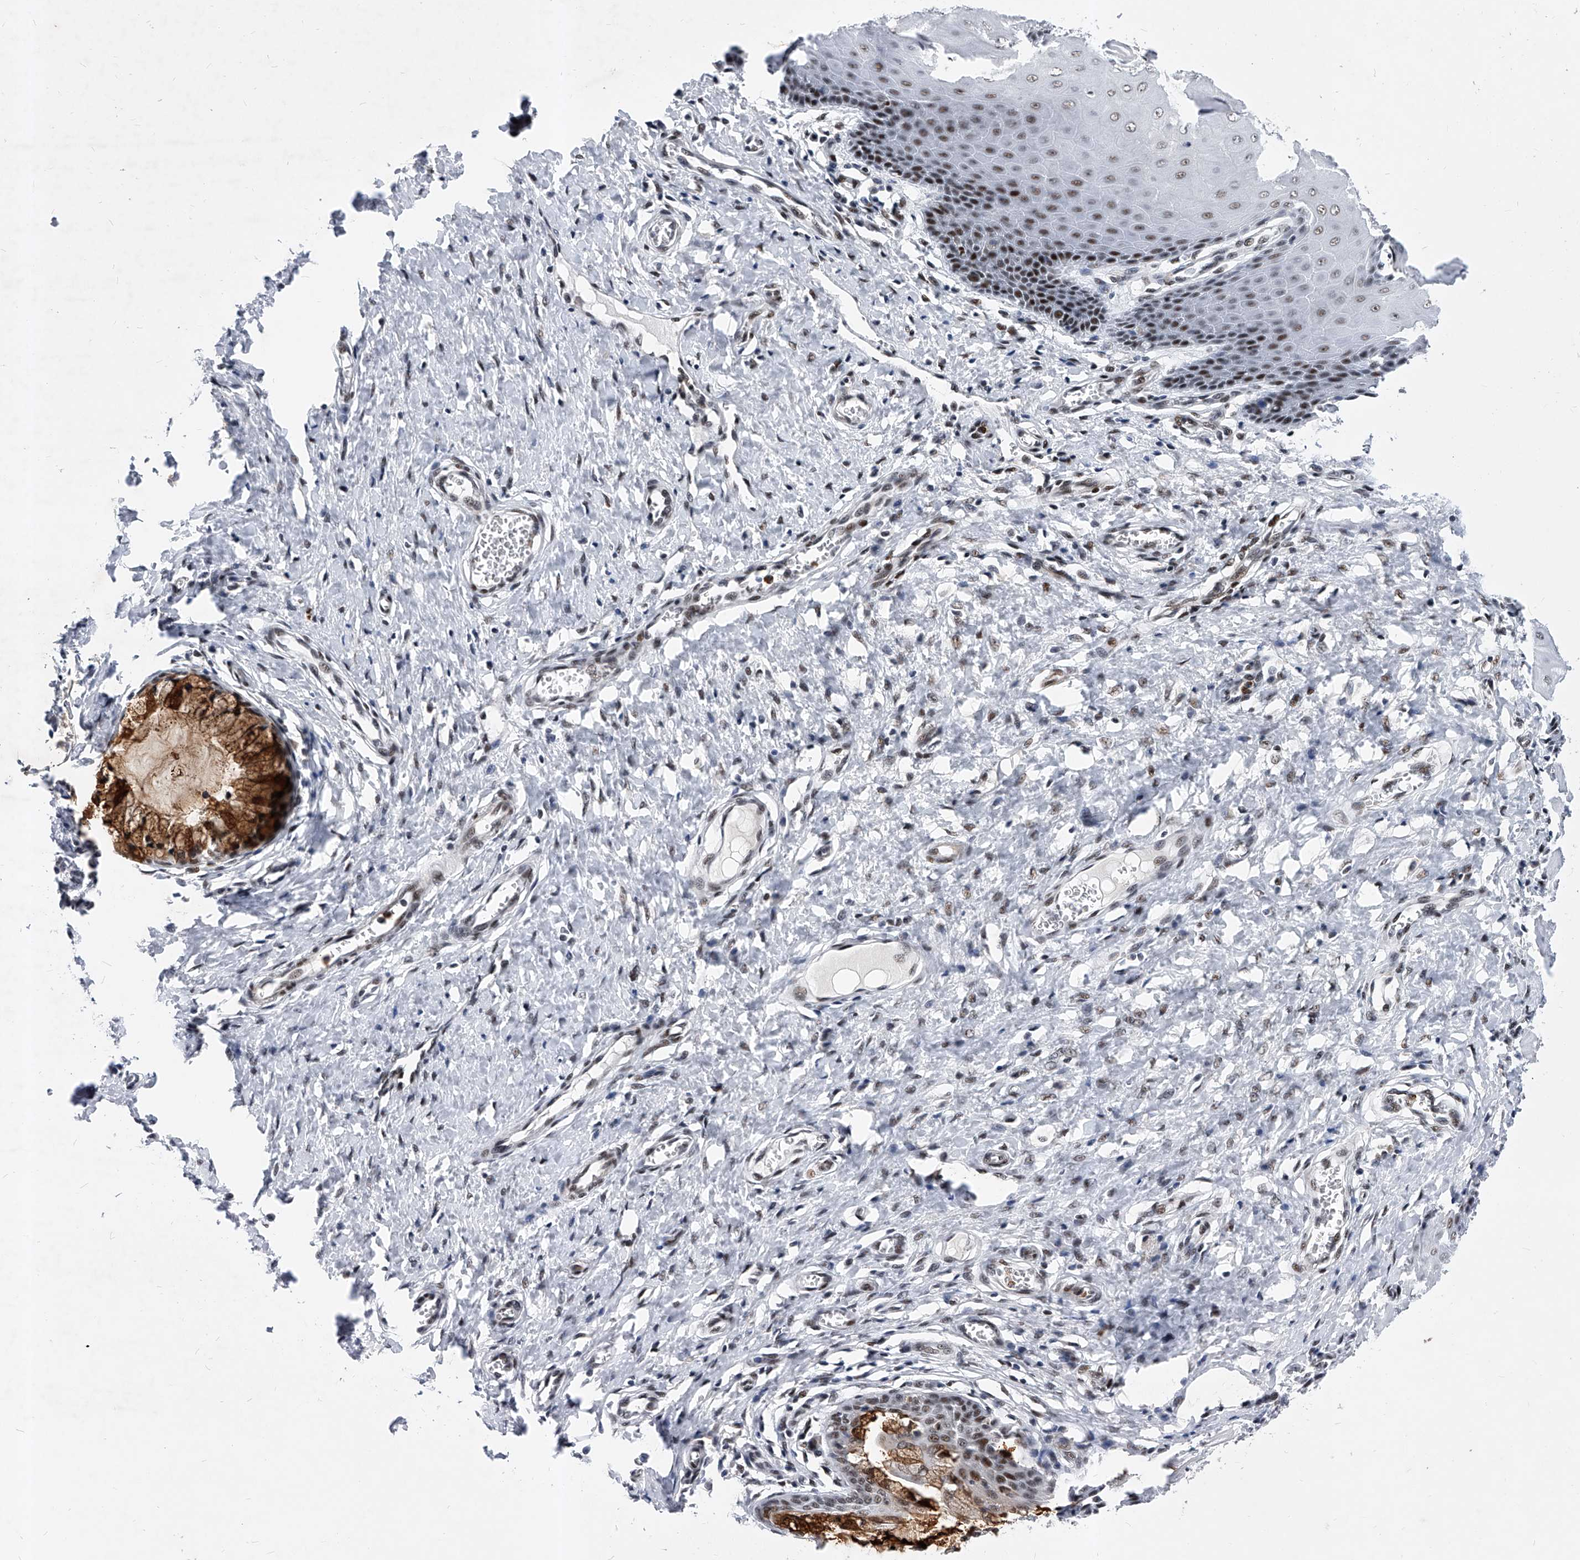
{"staining": {"intensity": "strong", "quantity": ">75%", "location": "cytoplasmic/membranous,nuclear"}, "tissue": "cervix", "cell_type": "Glandular cells", "image_type": "normal", "snomed": [{"axis": "morphology", "description": "Normal tissue, NOS"}, {"axis": "topography", "description": "Cervix"}], "caption": "Immunohistochemical staining of unremarkable human cervix shows >75% levels of strong cytoplasmic/membranous,nuclear protein positivity in approximately >75% of glandular cells.", "gene": "TESK2", "patient": {"sex": "female", "age": 55}}